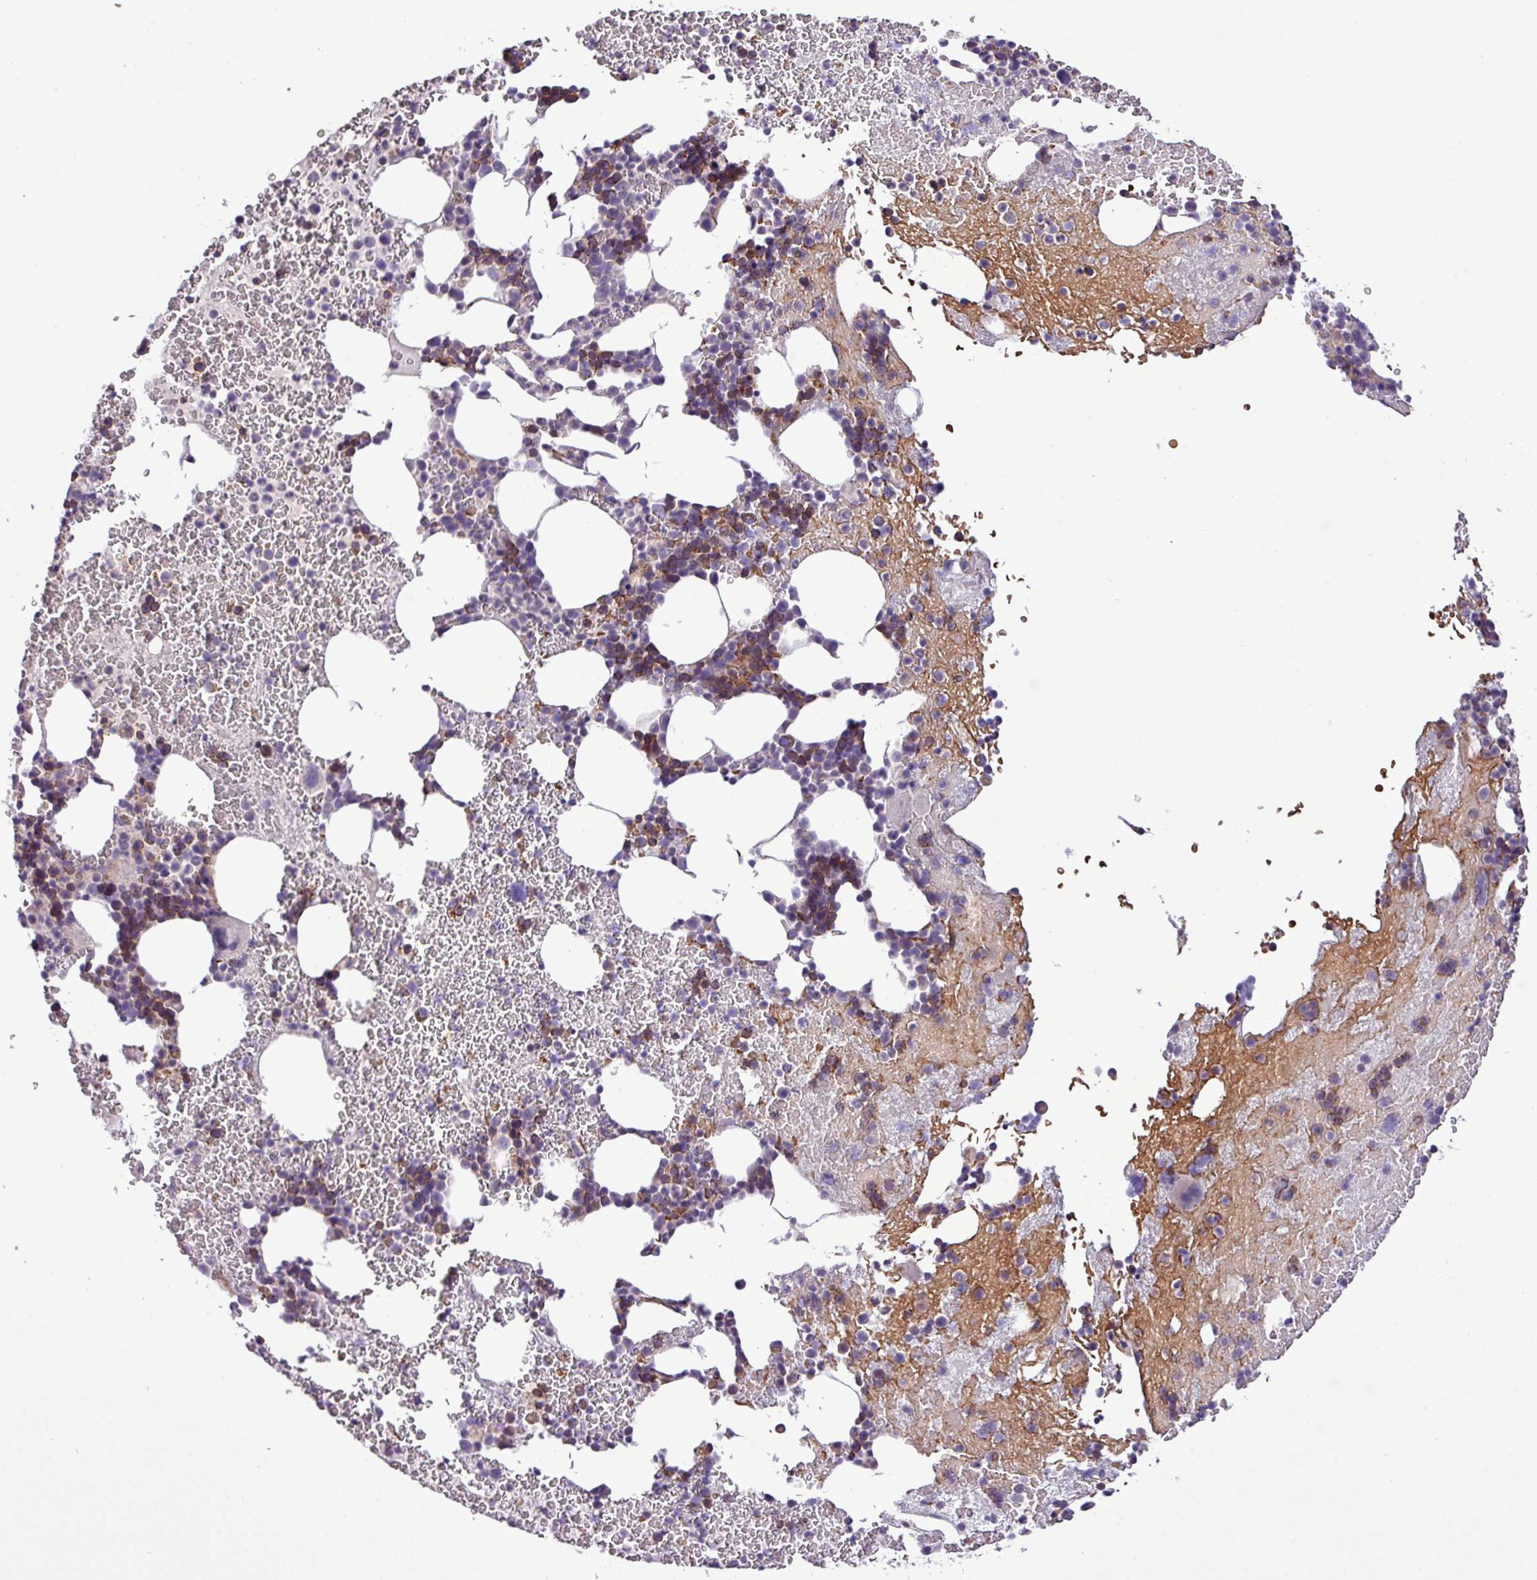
{"staining": {"intensity": "moderate", "quantity": "<25%", "location": "cytoplasmic/membranous"}, "tissue": "bone marrow", "cell_type": "Hematopoietic cells", "image_type": "normal", "snomed": [{"axis": "morphology", "description": "Normal tissue, NOS"}, {"axis": "topography", "description": "Bone marrow"}], "caption": "A brown stain shows moderate cytoplasmic/membranous positivity of a protein in hematopoietic cells of unremarkable human bone marrow. (IHC, brightfield microscopy, high magnification).", "gene": "FAM183A", "patient": {"sex": "male", "age": 26}}